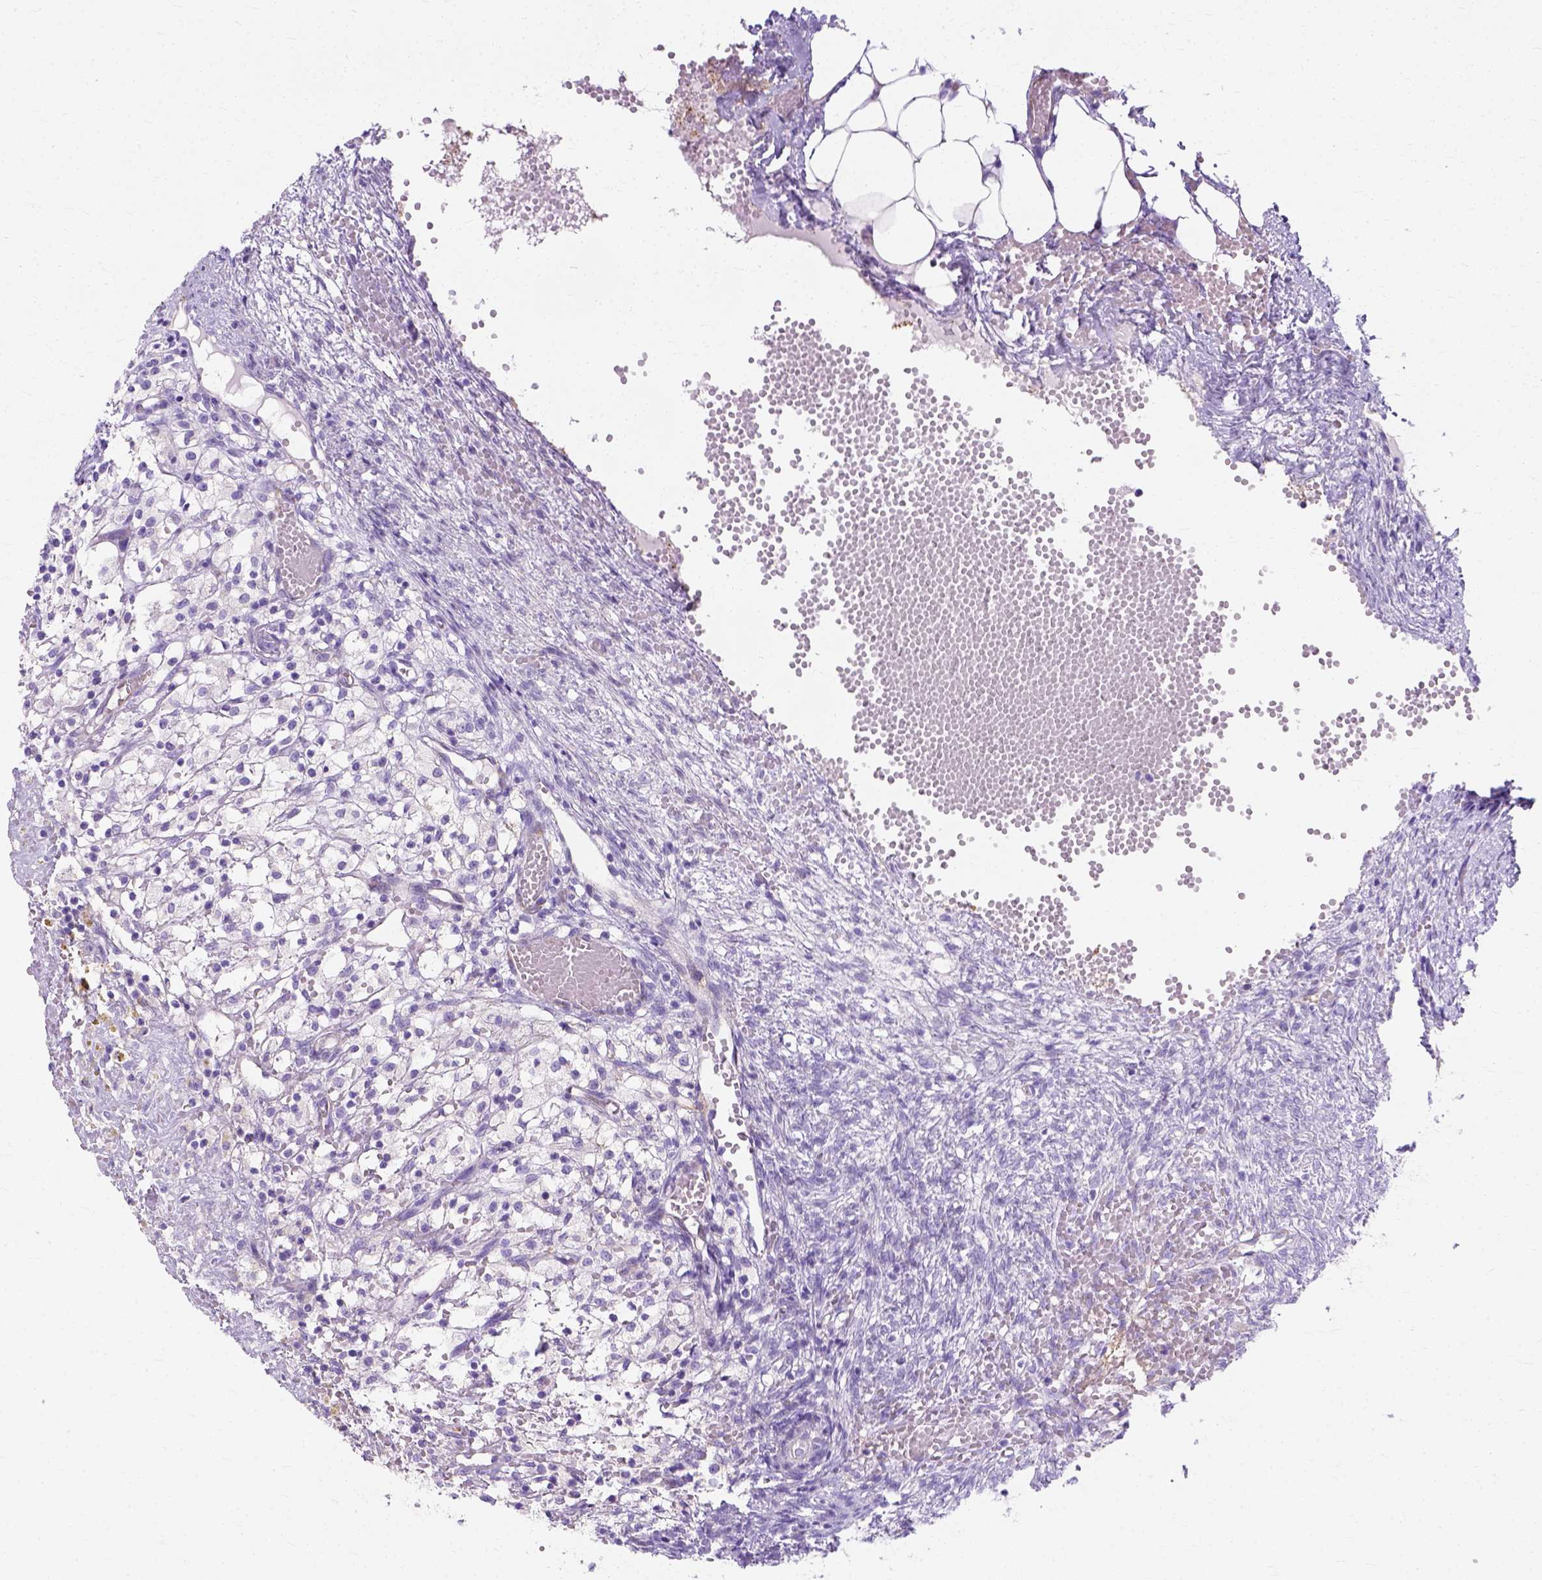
{"staining": {"intensity": "moderate", "quantity": "<25%", "location": "cytoplasmic/membranous"}, "tissue": "ovary", "cell_type": "Follicle cells", "image_type": "normal", "snomed": [{"axis": "morphology", "description": "Normal tissue, NOS"}, {"axis": "topography", "description": "Ovary"}], "caption": "IHC of normal human ovary shows low levels of moderate cytoplasmic/membranous staining in approximately <25% of follicle cells.", "gene": "MYH15", "patient": {"sex": "female", "age": 46}}